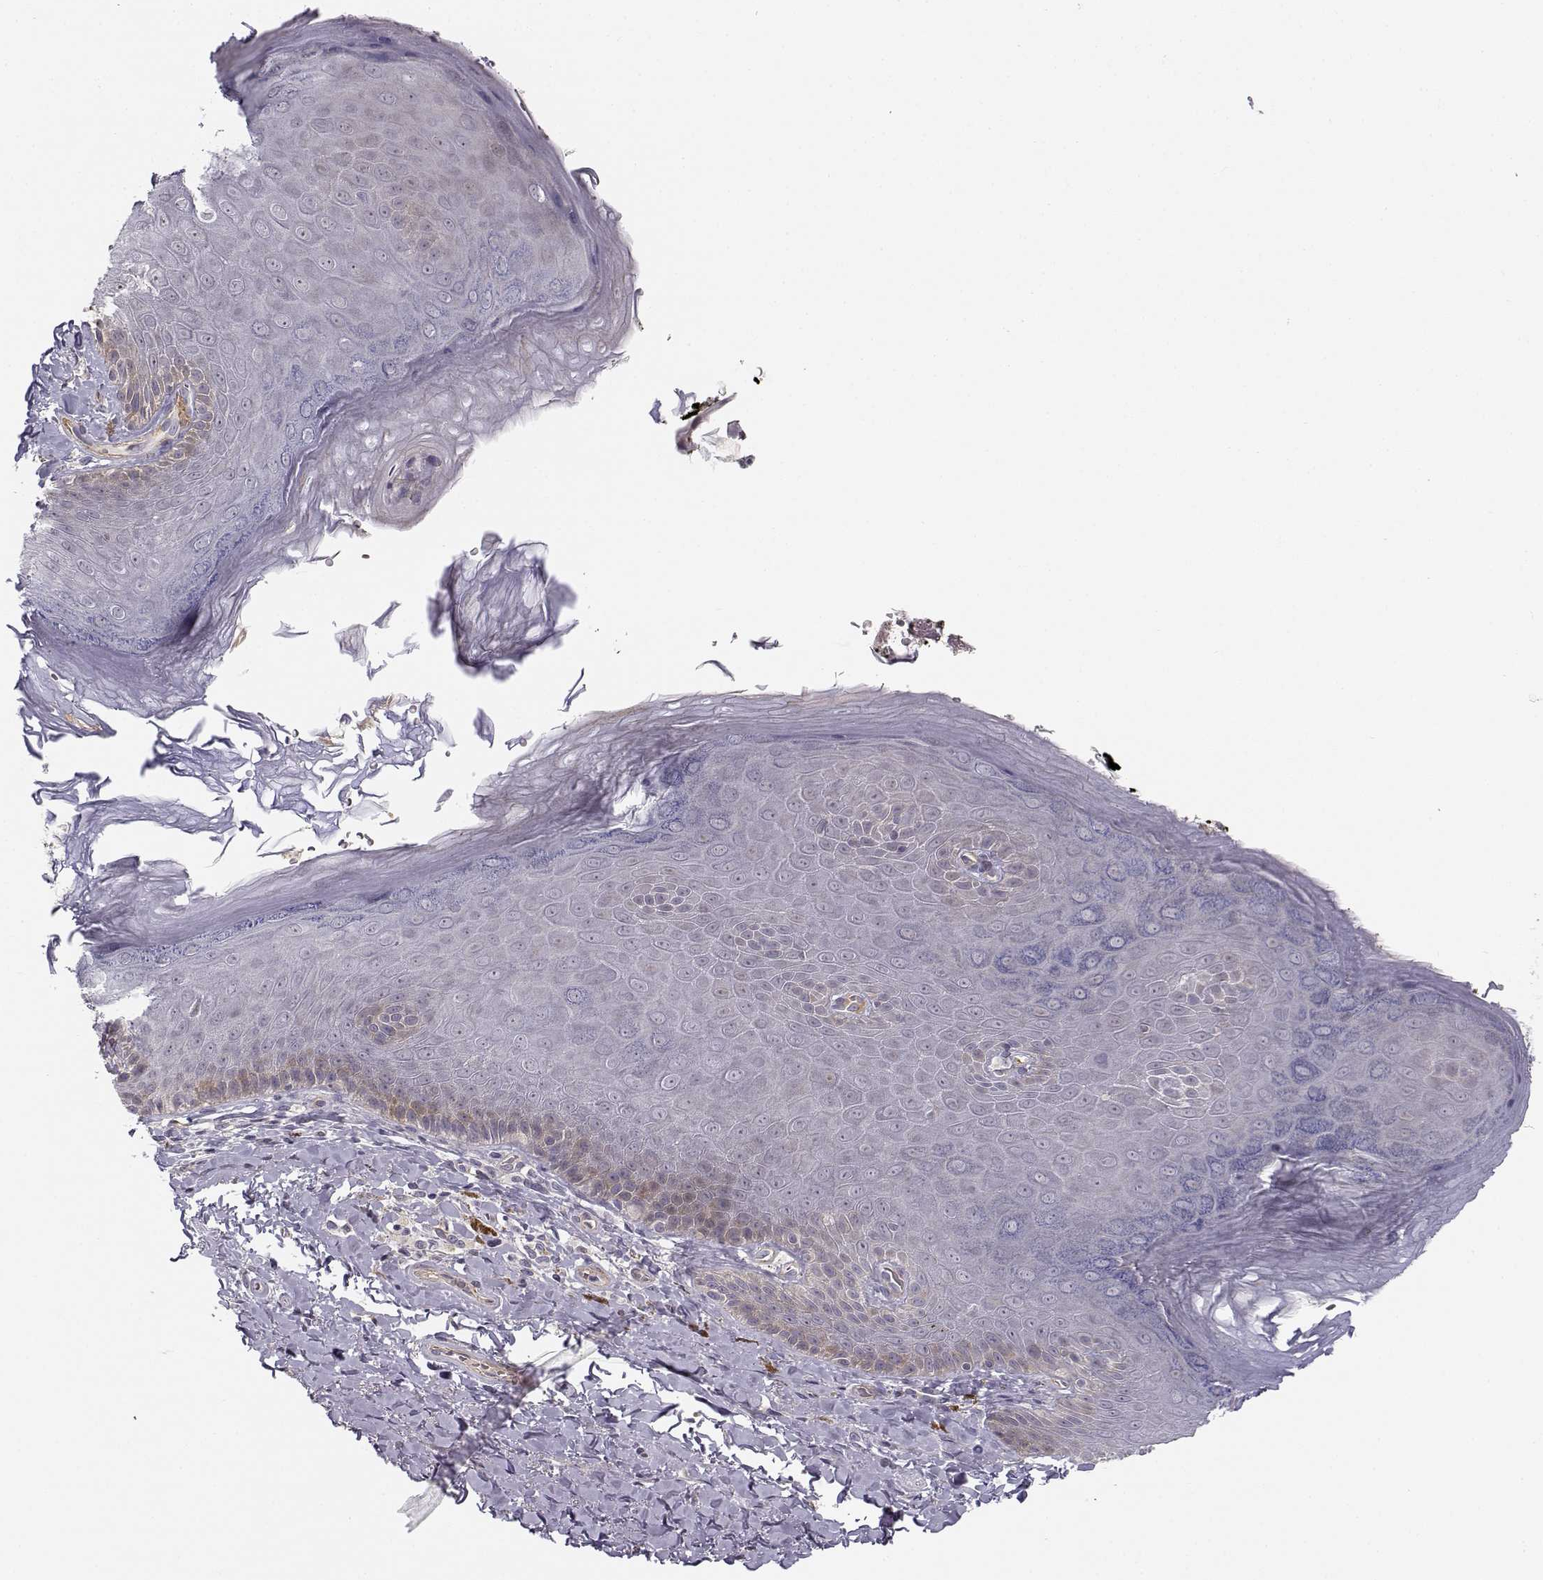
{"staining": {"intensity": "weak", "quantity": "<25%", "location": "cytoplasmic/membranous"}, "tissue": "skin", "cell_type": "Epidermal cells", "image_type": "normal", "snomed": [{"axis": "morphology", "description": "Normal tissue, NOS"}, {"axis": "topography", "description": "Anal"}], "caption": "Immunohistochemistry (IHC) of normal skin demonstrates no expression in epidermal cells. The staining was performed using DAB to visualize the protein expression in brown, while the nuclei were stained in blue with hematoxylin (Magnification: 20x).", "gene": "RGS9BP", "patient": {"sex": "male", "age": 53}}